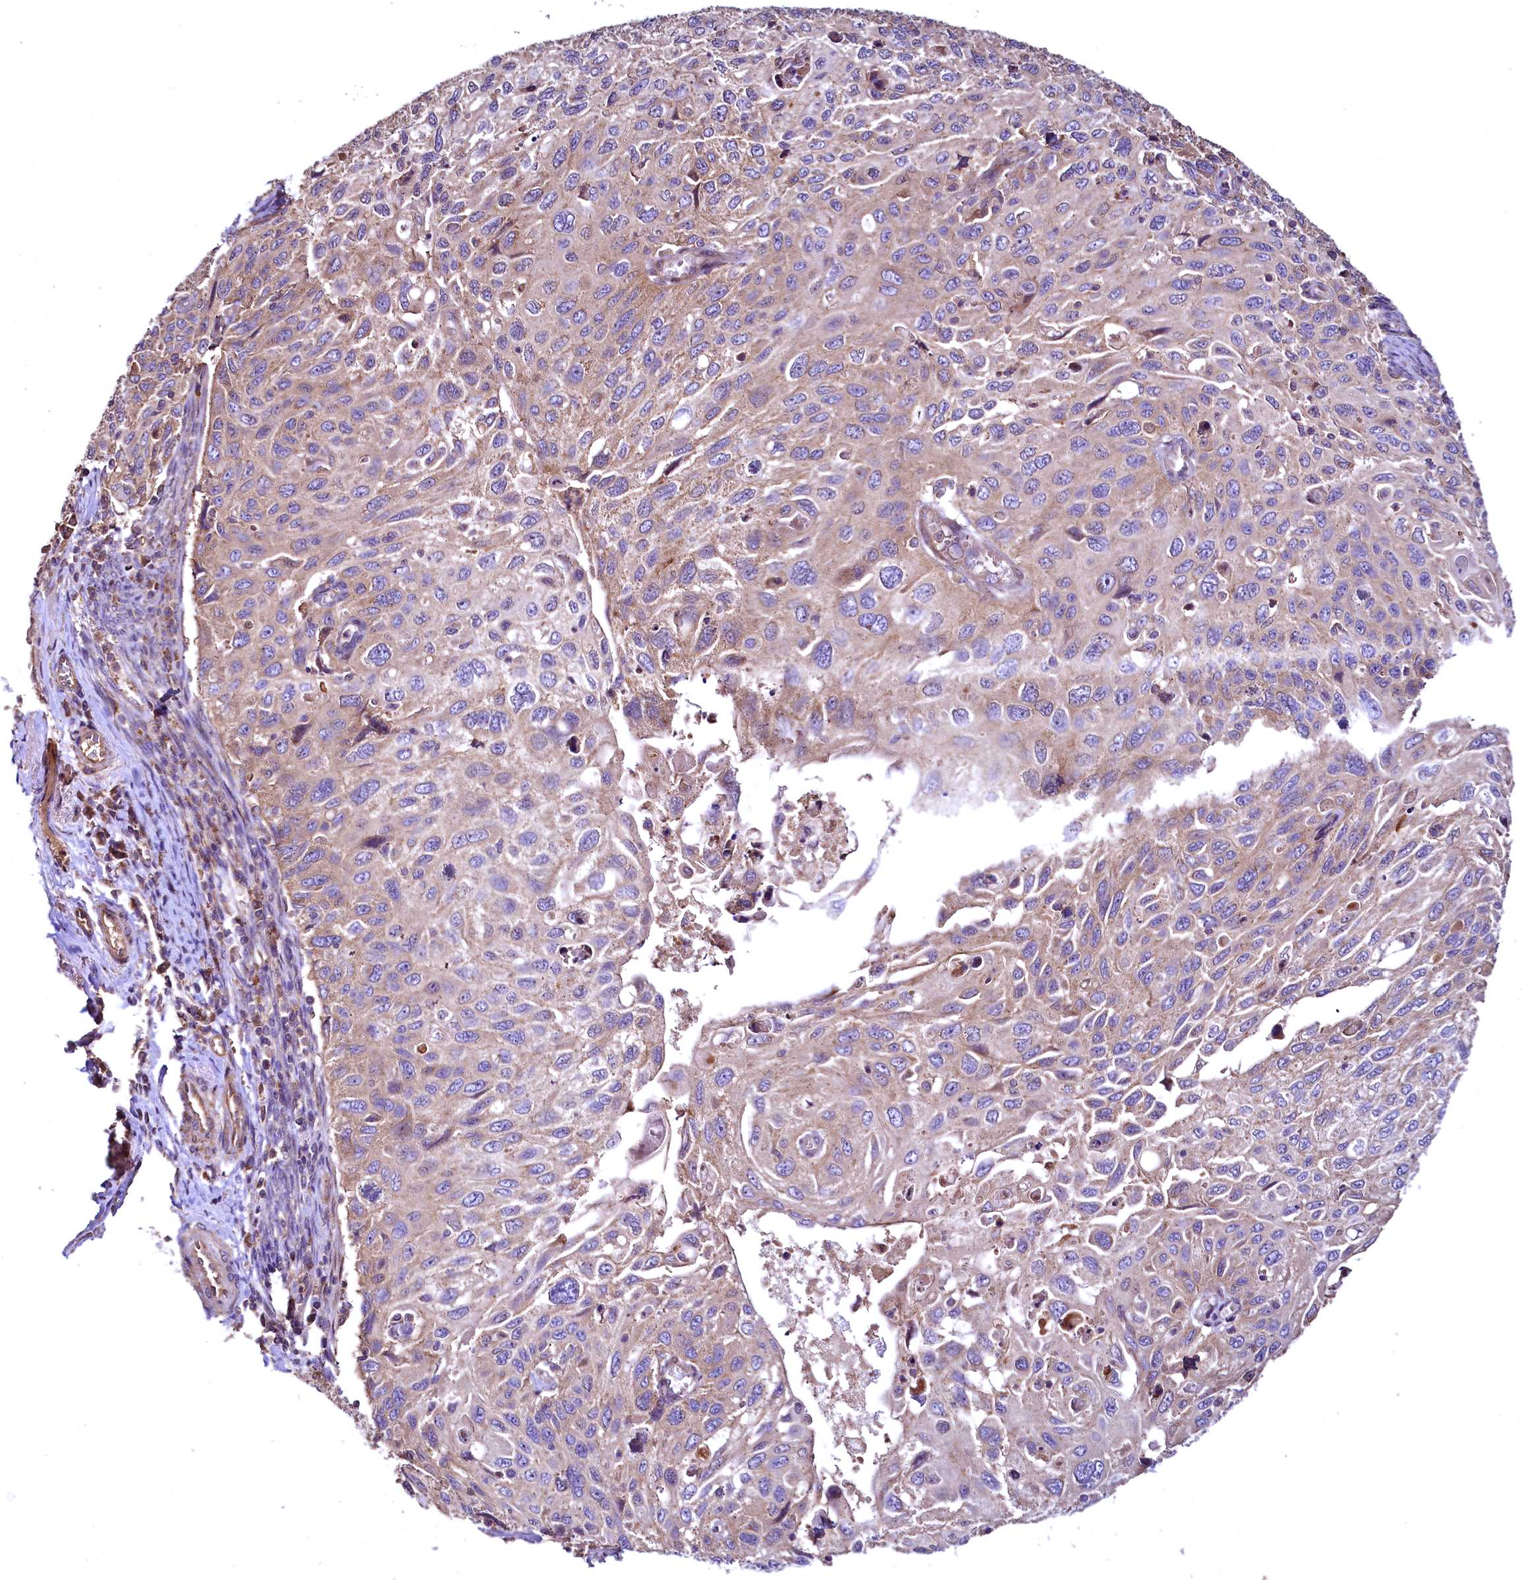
{"staining": {"intensity": "moderate", "quantity": ">75%", "location": "cytoplasmic/membranous"}, "tissue": "cervical cancer", "cell_type": "Tumor cells", "image_type": "cancer", "snomed": [{"axis": "morphology", "description": "Squamous cell carcinoma, NOS"}, {"axis": "topography", "description": "Cervix"}], "caption": "Brown immunohistochemical staining in cervical cancer reveals moderate cytoplasmic/membranous positivity in approximately >75% of tumor cells. (DAB (3,3'-diaminobenzidine) IHC, brown staining for protein, blue staining for nuclei).", "gene": "TBCEL", "patient": {"sex": "female", "age": 70}}